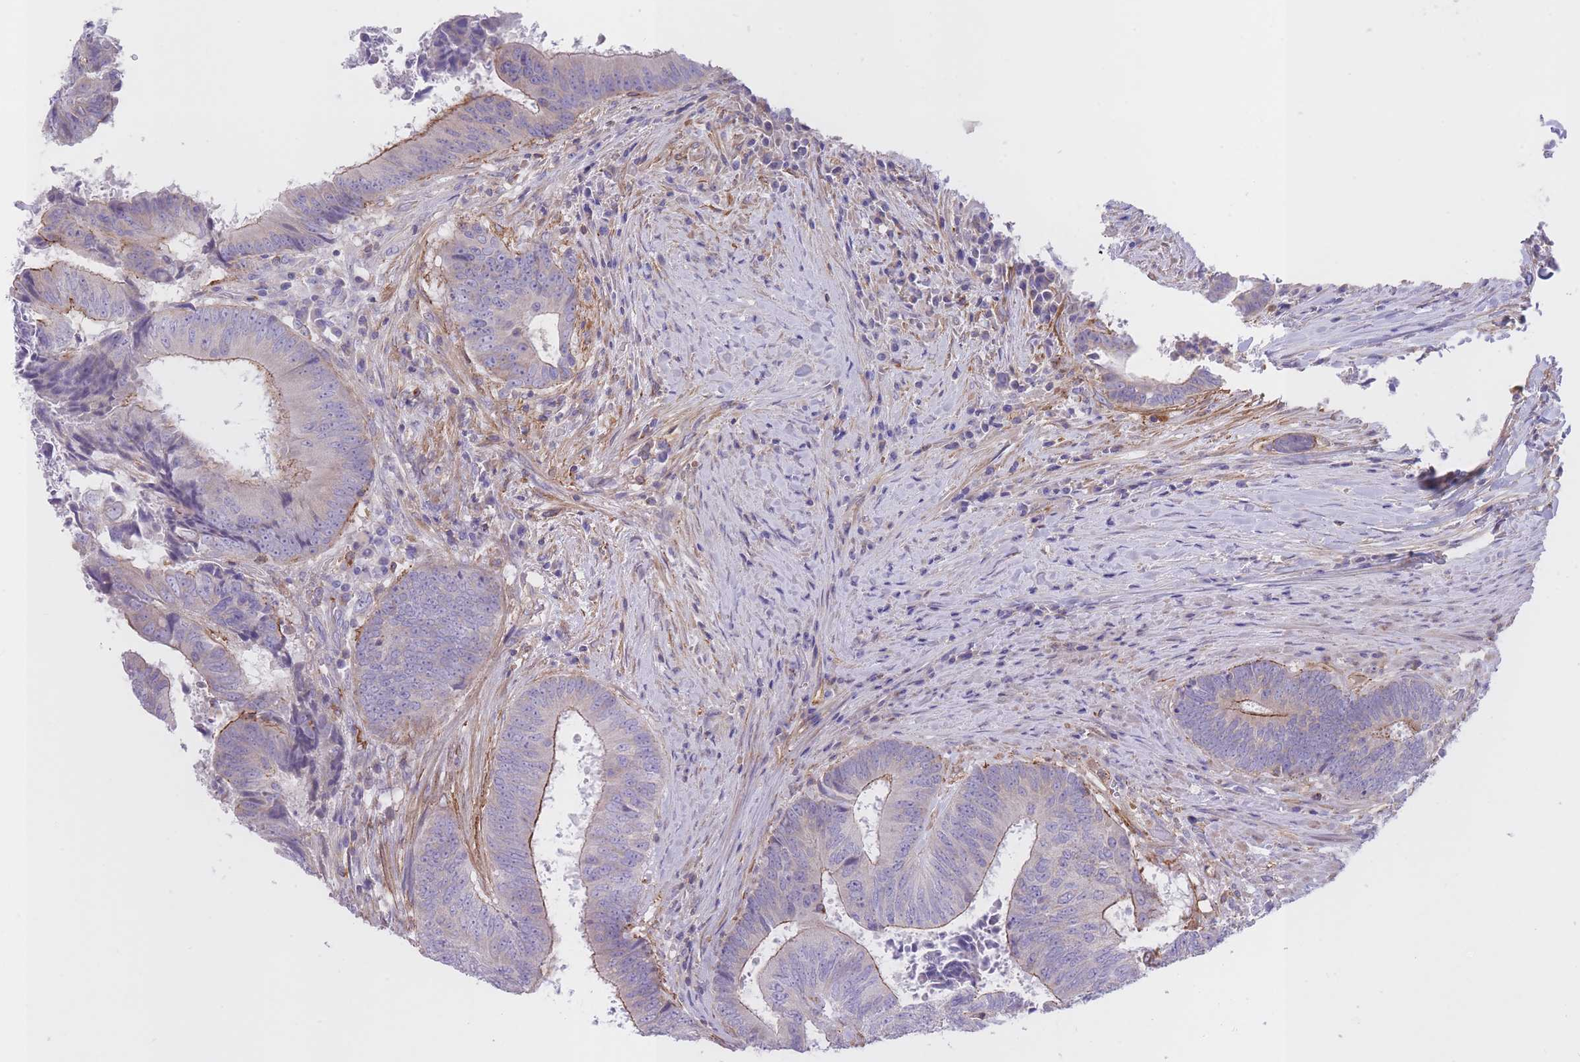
{"staining": {"intensity": "moderate", "quantity": "<25%", "location": "cytoplasmic/membranous"}, "tissue": "colorectal cancer", "cell_type": "Tumor cells", "image_type": "cancer", "snomed": [{"axis": "morphology", "description": "Adenocarcinoma, NOS"}, {"axis": "topography", "description": "Rectum"}], "caption": "Moderate cytoplasmic/membranous expression for a protein is seen in approximately <25% of tumor cells of adenocarcinoma (colorectal) using immunohistochemistry.", "gene": "LDB3", "patient": {"sex": "male", "age": 72}}